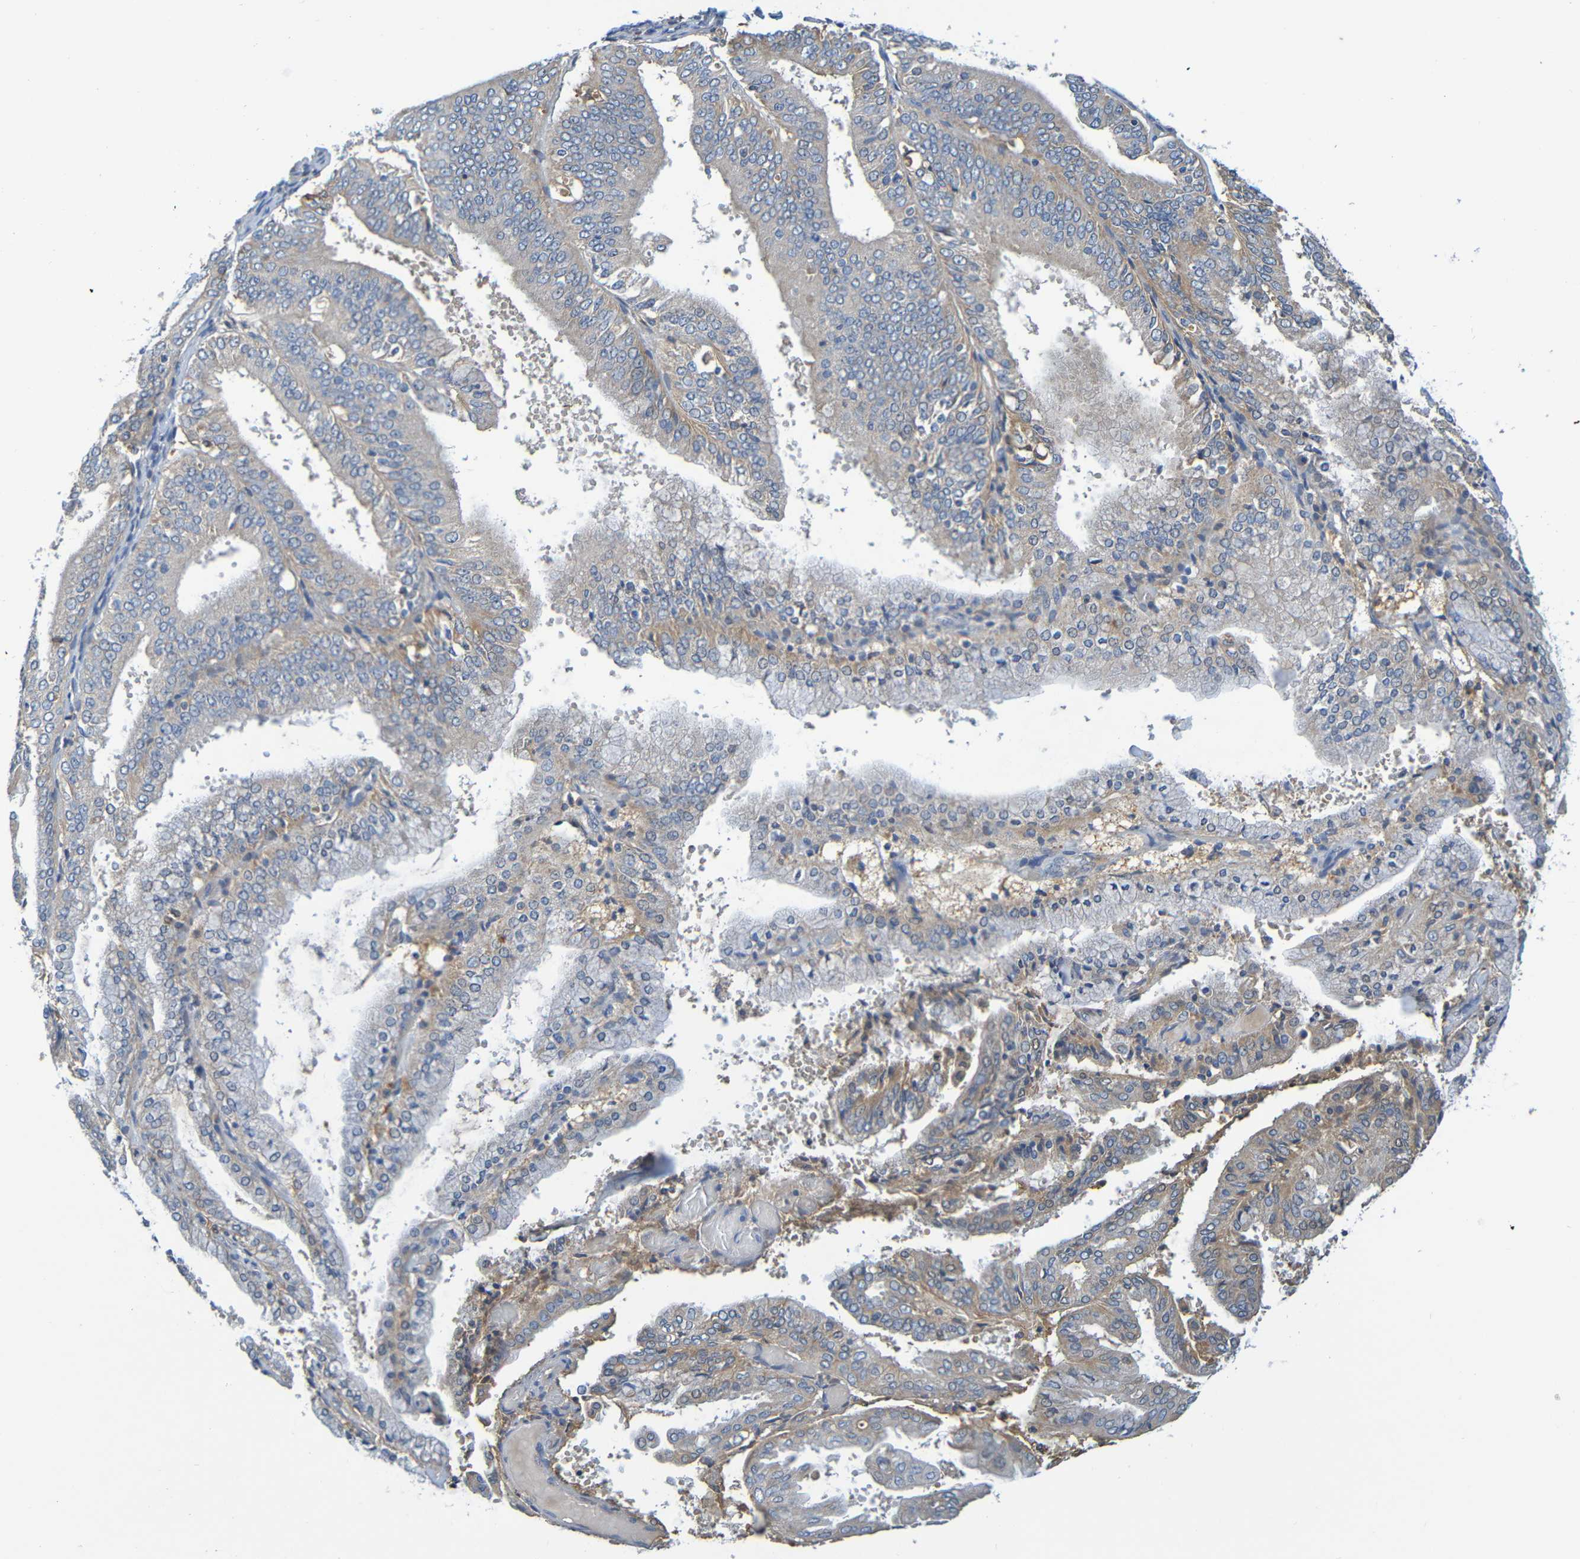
{"staining": {"intensity": "weak", "quantity": "<25%", "location": "cytoplasmic/membranous"}, "tissue": "endometrial cancer", "cell_type": "Tumor cells", "image_type": "cancer", "snomed": [{"axis": "morphology", "description": "Adenocarcinoma, NOS"}, {"axis": "topography", "description": "Endometrium"}], "caption": "Histopathology image shows no protein positivity in tumor cells of endometrial cancer (adenocarcinoma) tissue. (DAB immunohistochemistry (IHC), high magnification).", "gene": "C1QA", "patient": {"sex": "female", "age": 63}}